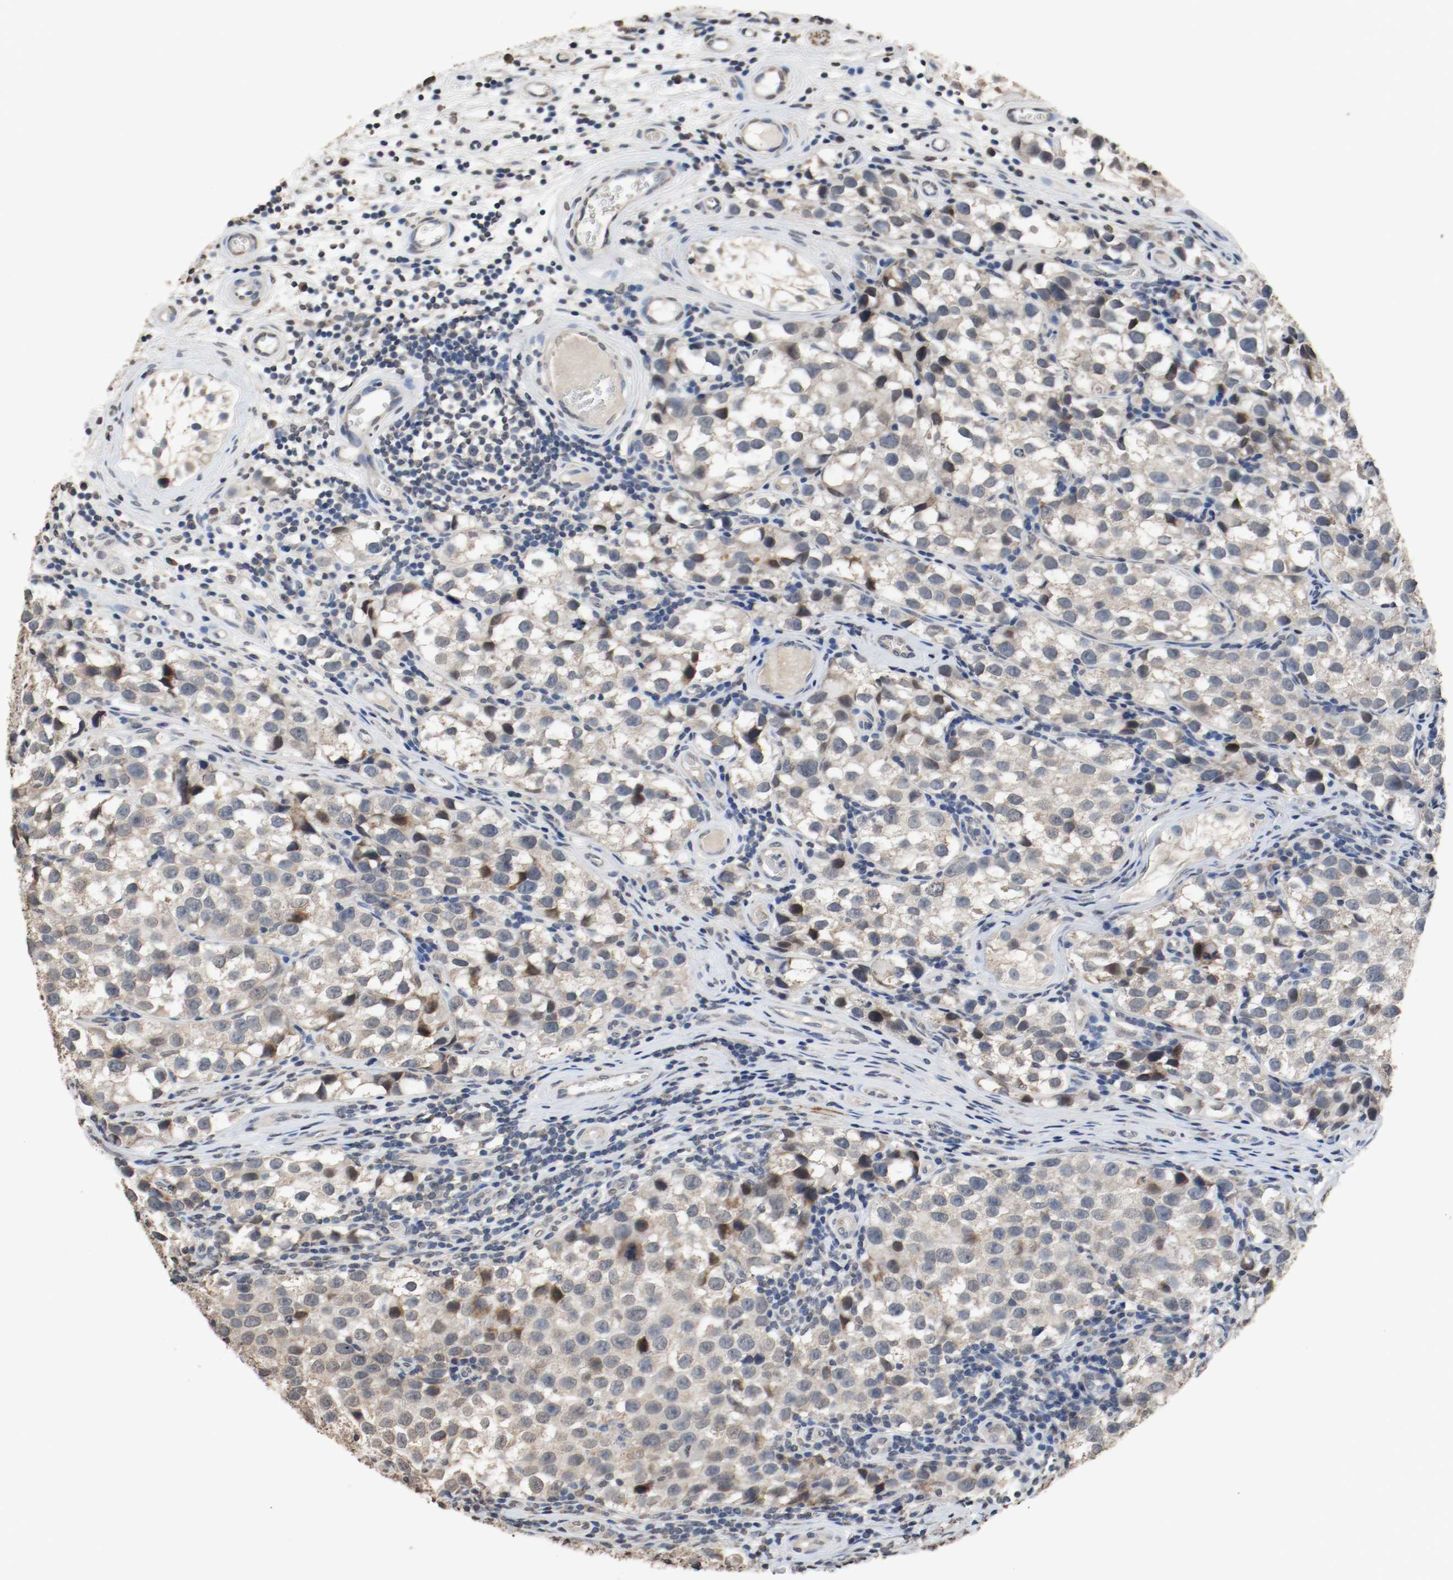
{"staining": {"intensity": "weak", "quantity": "<25%", "location": "cytoplasmic/membranous"}, "tissue": "testis cancer", "cell_type": "Tumor cells", "image_type": "cancer", "snomed": [{"axis": "morphology", "description": "Seminoma, NOS"}, {"axis": "topography", "description": "Testis"}], "caption": "Immunohistochemical staining of seminoma (testis) demonstrates no significant expression in tumor cells.", "gene": "RTN4", "patient": {"sex": "male", "age": 39}}